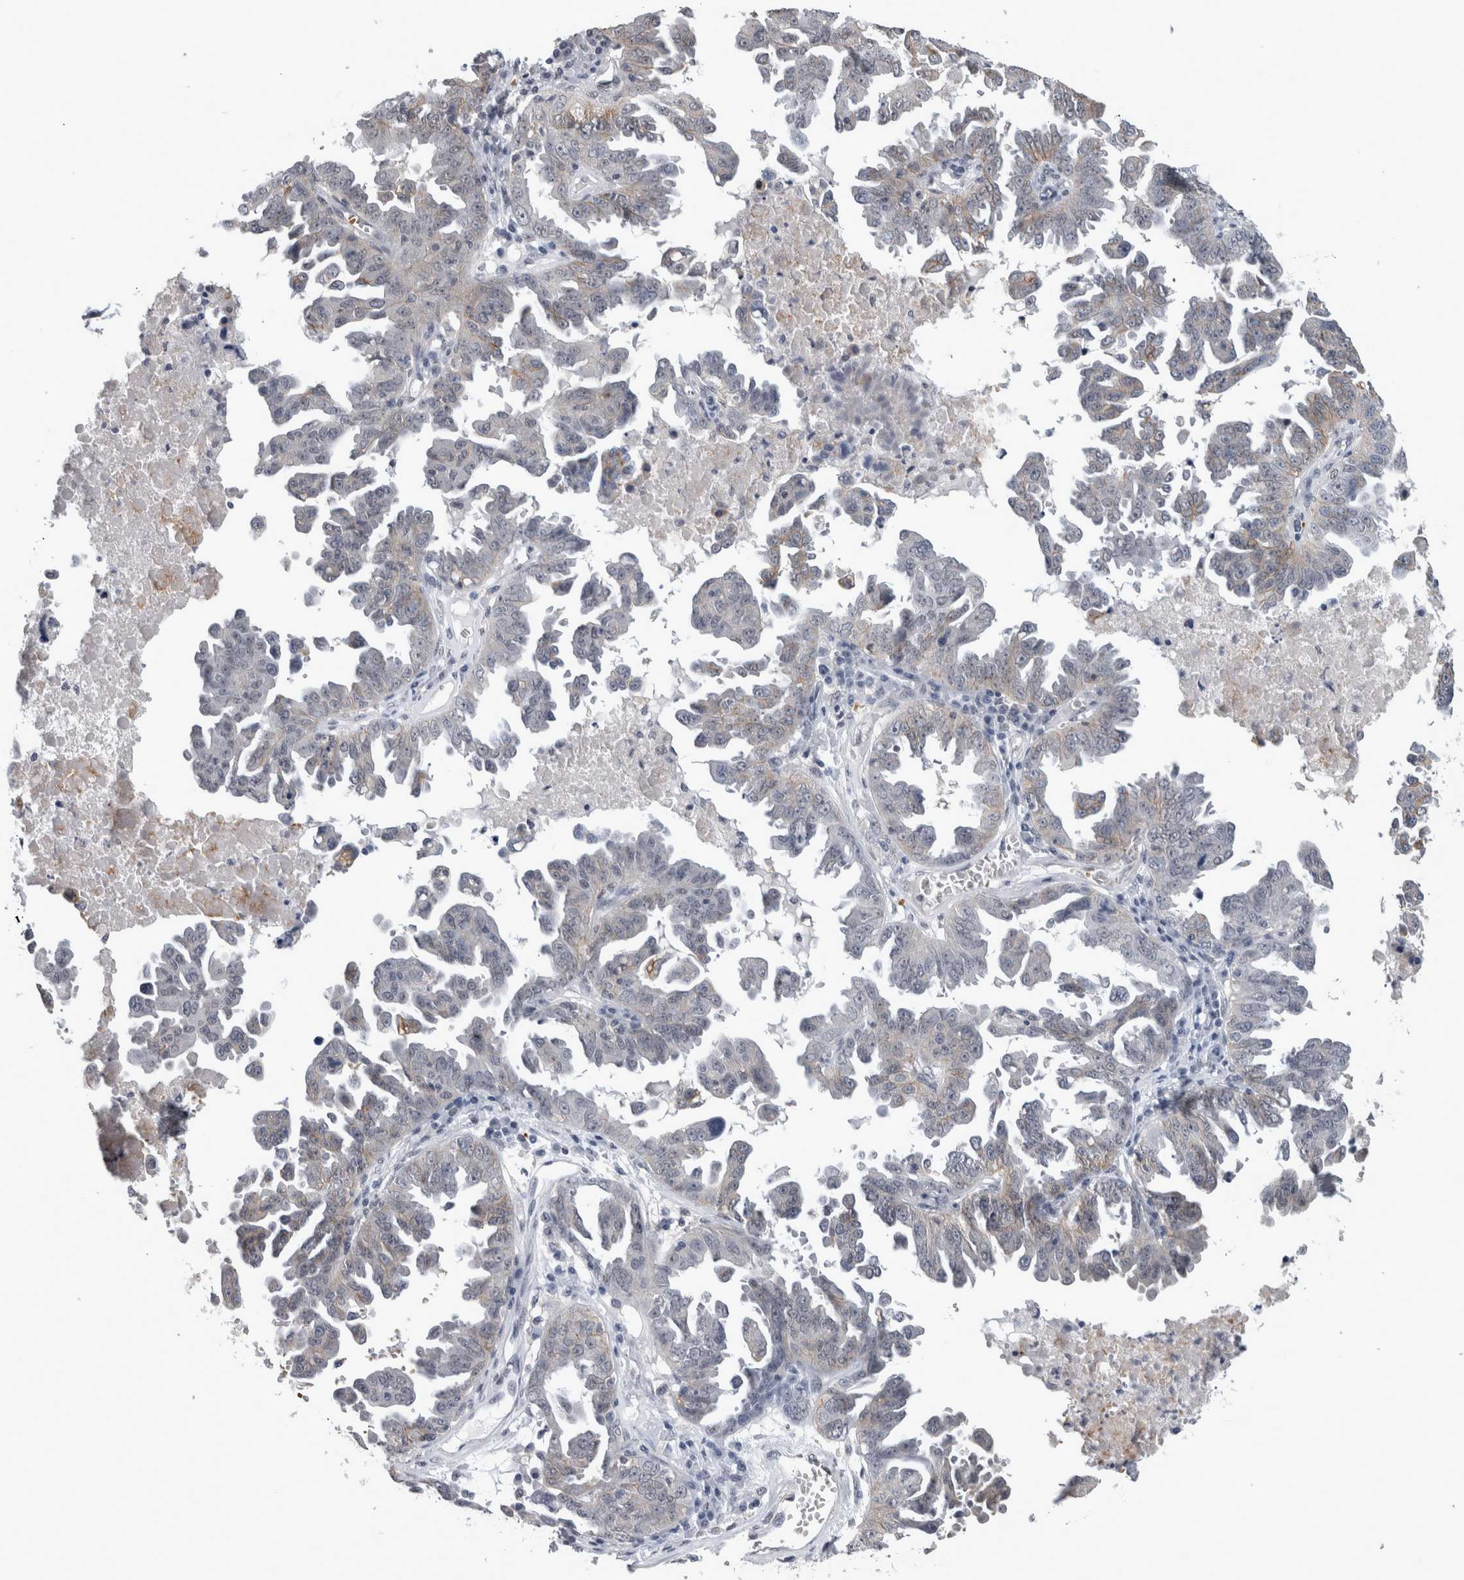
{"staining": {"intensity": "negative", "quantity": "none", "location": "none"}, "tissue": "ovarian cancer", "cell_type": "Tumor cells", "image_type": "cancer", "snomed": [{"axis": "morphology", "description": "Carcinoma, endometroid"}, {"axis": "topography", "description": "Ovary"}], "caption": "The micrograph reveals no significant staining in tumor cells of ovarian cancer (endometroid carcinoma).", "gene": "PEBP4", "patient": {"sex": "female", "age": 62}}